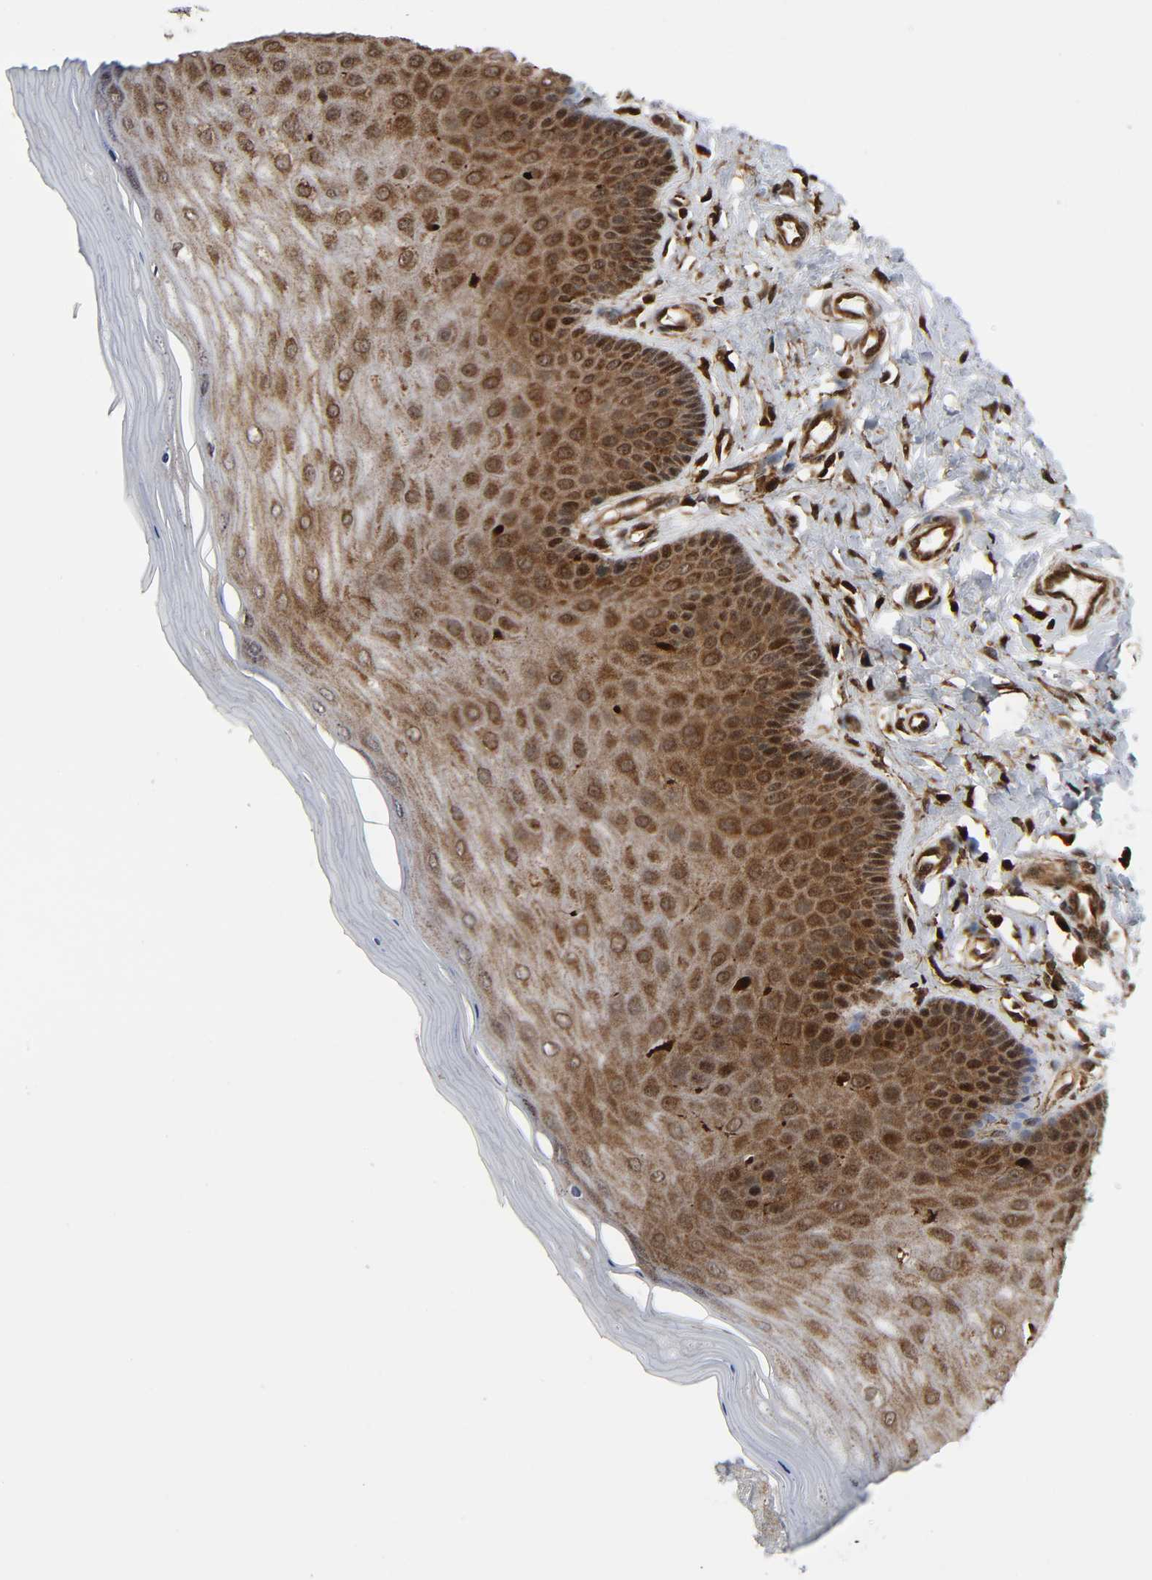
{"staining": {"intensity": "strong", "quantity": ">75%", "location": "cytoplasmic/membranous,nuclear"}, "tissue": "cervix", "cell_type": "Glandular cells", "image_type": "normal", "snomed": [{"axis": "morphology", "description": "Normal tissue, NOS"}, {"axis": "topography", "description": "Cervix"}], "caption": "This is a micrograph of IHC staining of benign cervix, which shows strong expression in the cytoplasmic/membranous,nuclear of glandular cells.", "gene": "MAPK1", "patient": {"sex": "female", "age": 55}}